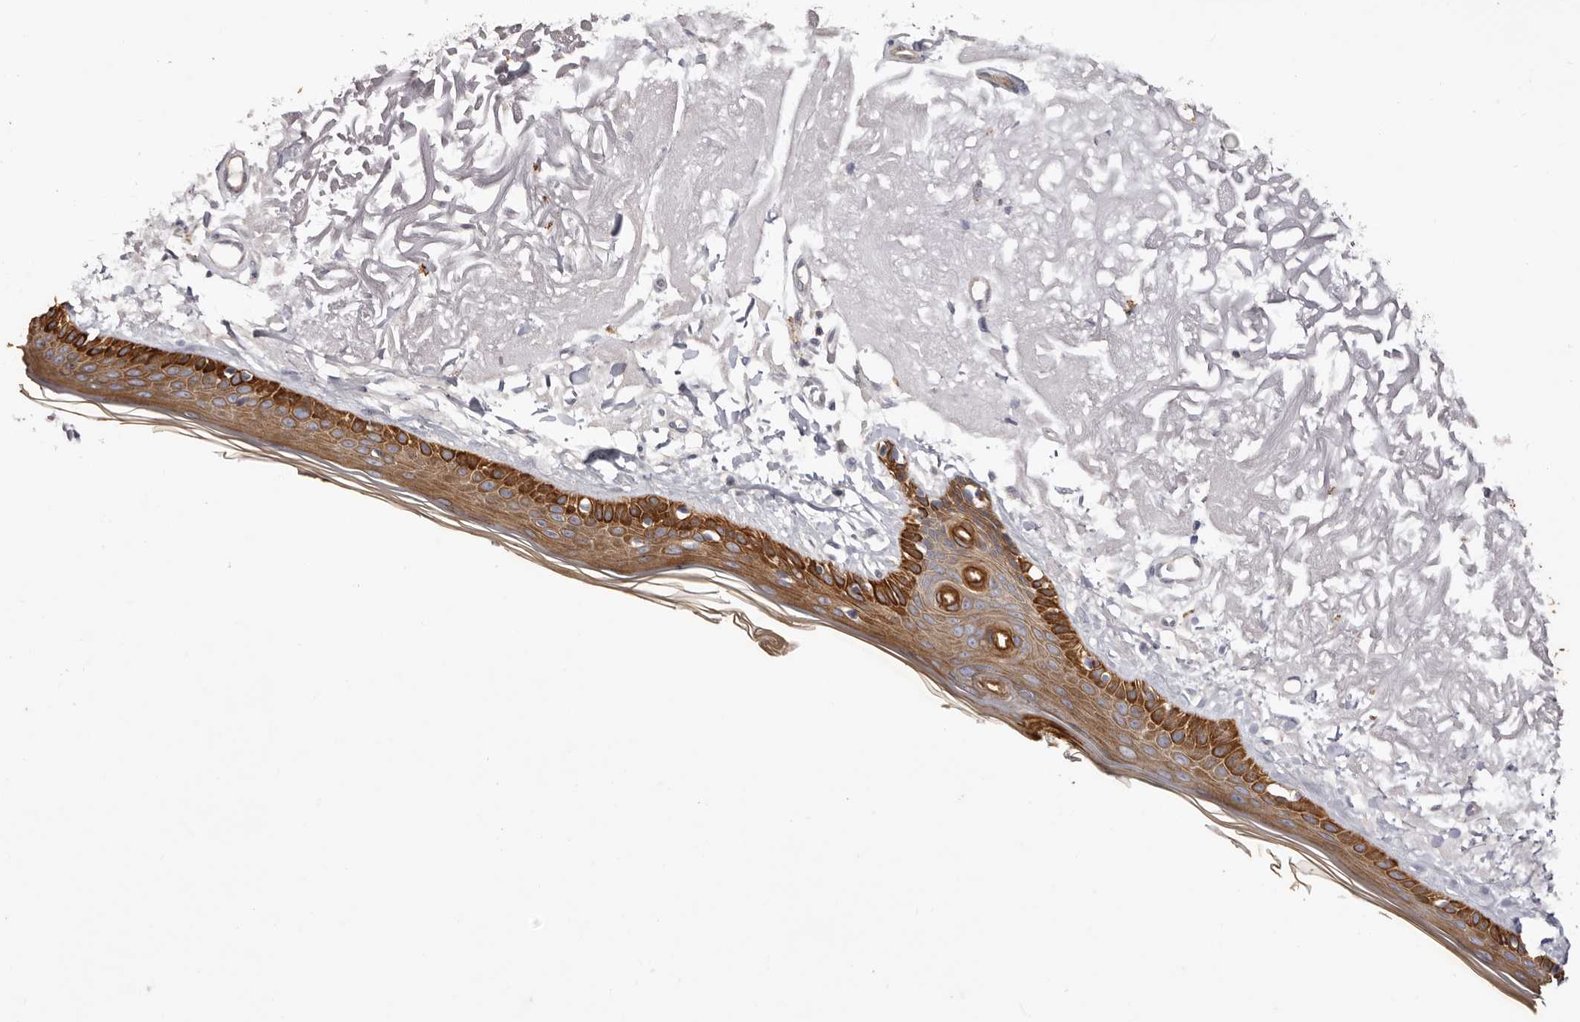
{"staining": {"intensity": "negative", "quantity": "none", "location": "none"}, "tissue": "skin", "cell_type": "Fibroblasts", "image_type": "normal", "snomed": [{"axis": "morphology", "description": "Normal tissue, NOS"}, {"axis": "topography", "description": "Skin"}, {"axis": "topography", "description": "Skeletal muscle"}], "caption": "Photomicrograph shows no protein expression in fibroblasts of normal skin.", "gene": "STK16", "patient": {"sex": "male", "age": 83}}